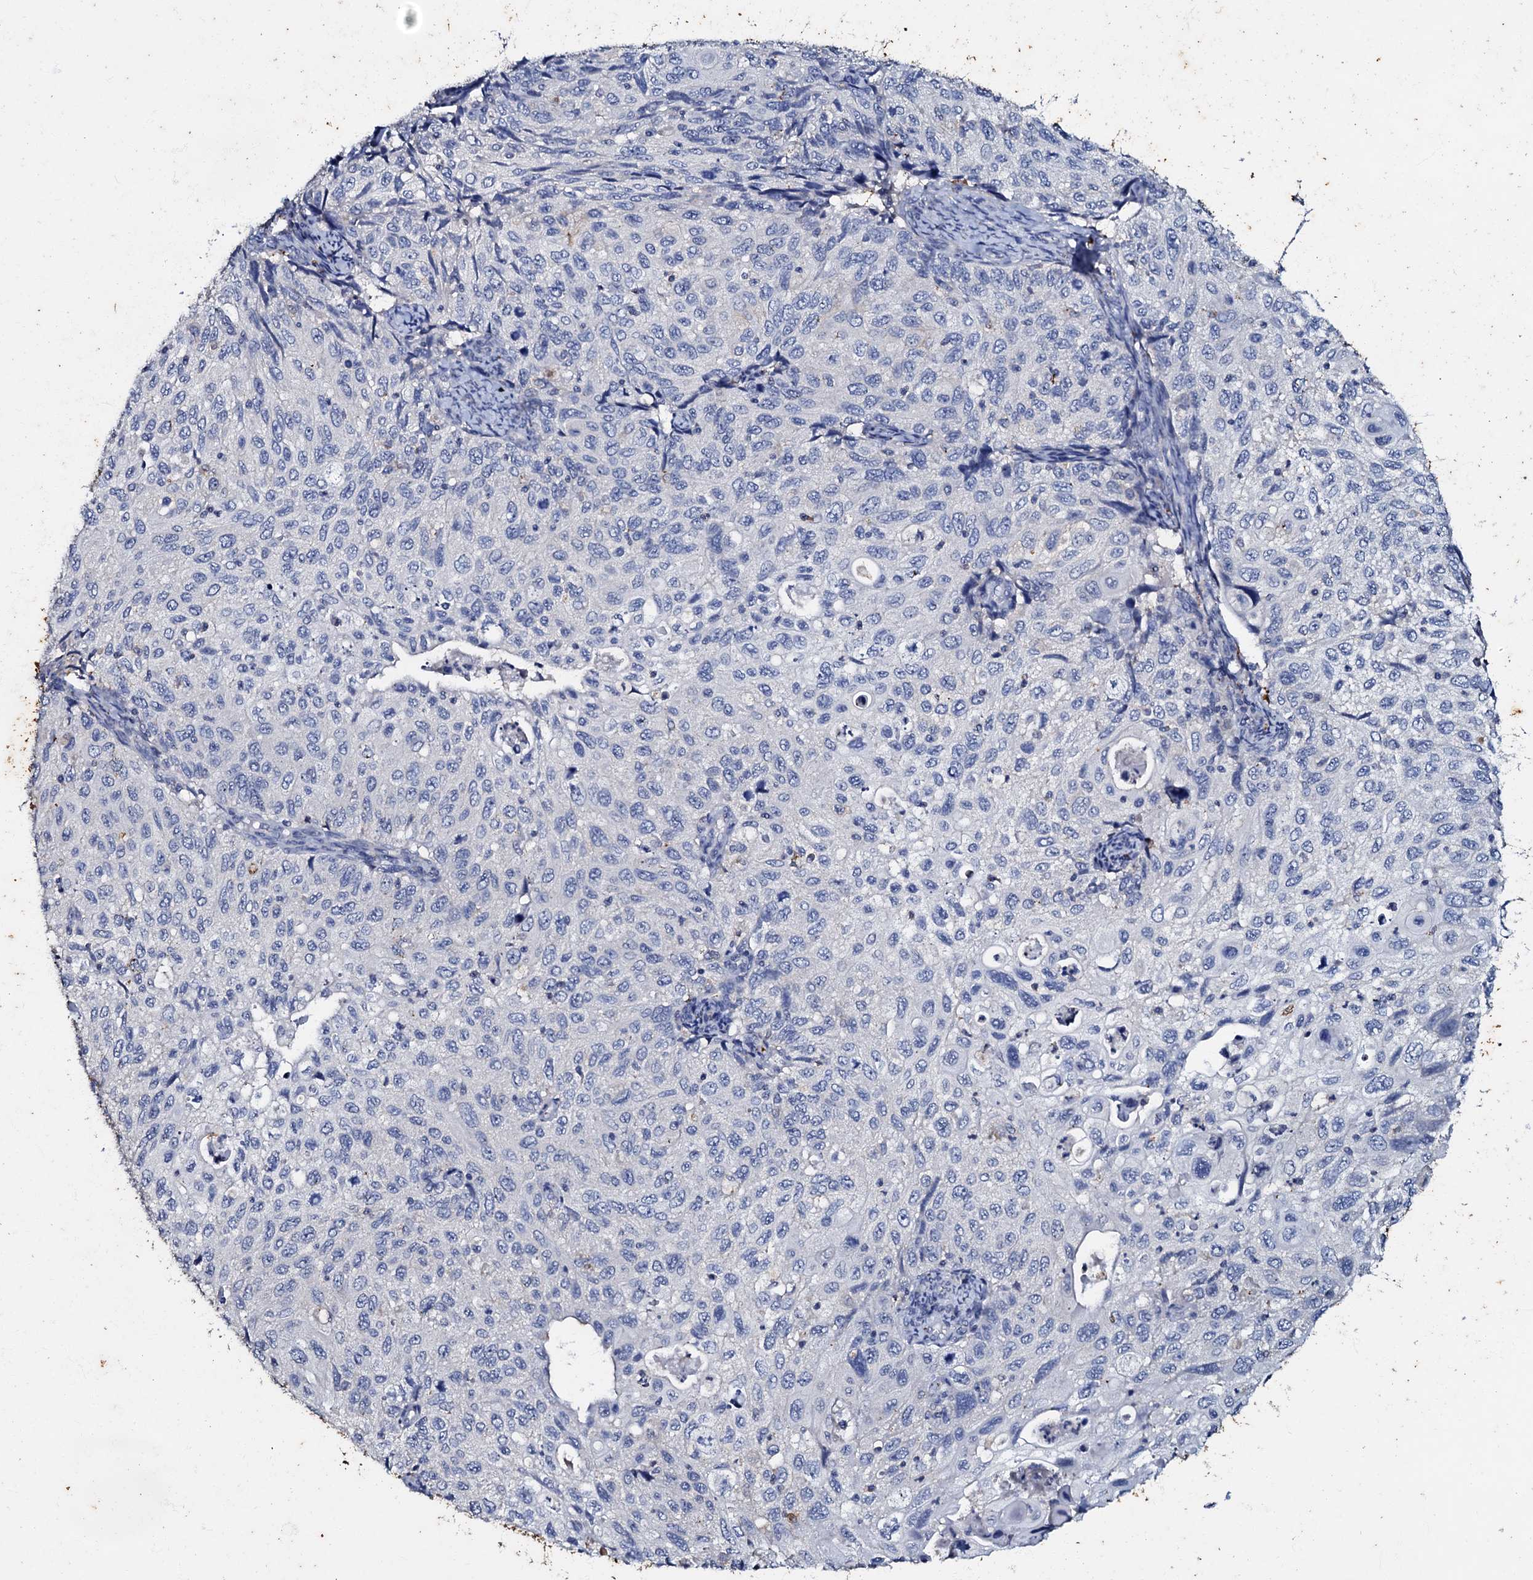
{"staining": {"intensity": "negative", "quantity": "none", "location": "none"}, "tissue": "cervical cancer", "cell_type": "Tumor cells", "image_type": "cancer", "snomed": [{"axis": "morphology", "description": "Squamous cell carcinoma, NOS"}, {"axis": "topography", "description": "Cervix"}], "caption": "IHC histopathology image of neoplastic tissue: human cervical cancer (squamous cell carcinoma) stained with DAB (3,3'-diaminobenzidine) reveals no significant protein staining in tumor cells.", "gene": "MANSC4", "patient": {"sex": "female", "age": 70}}